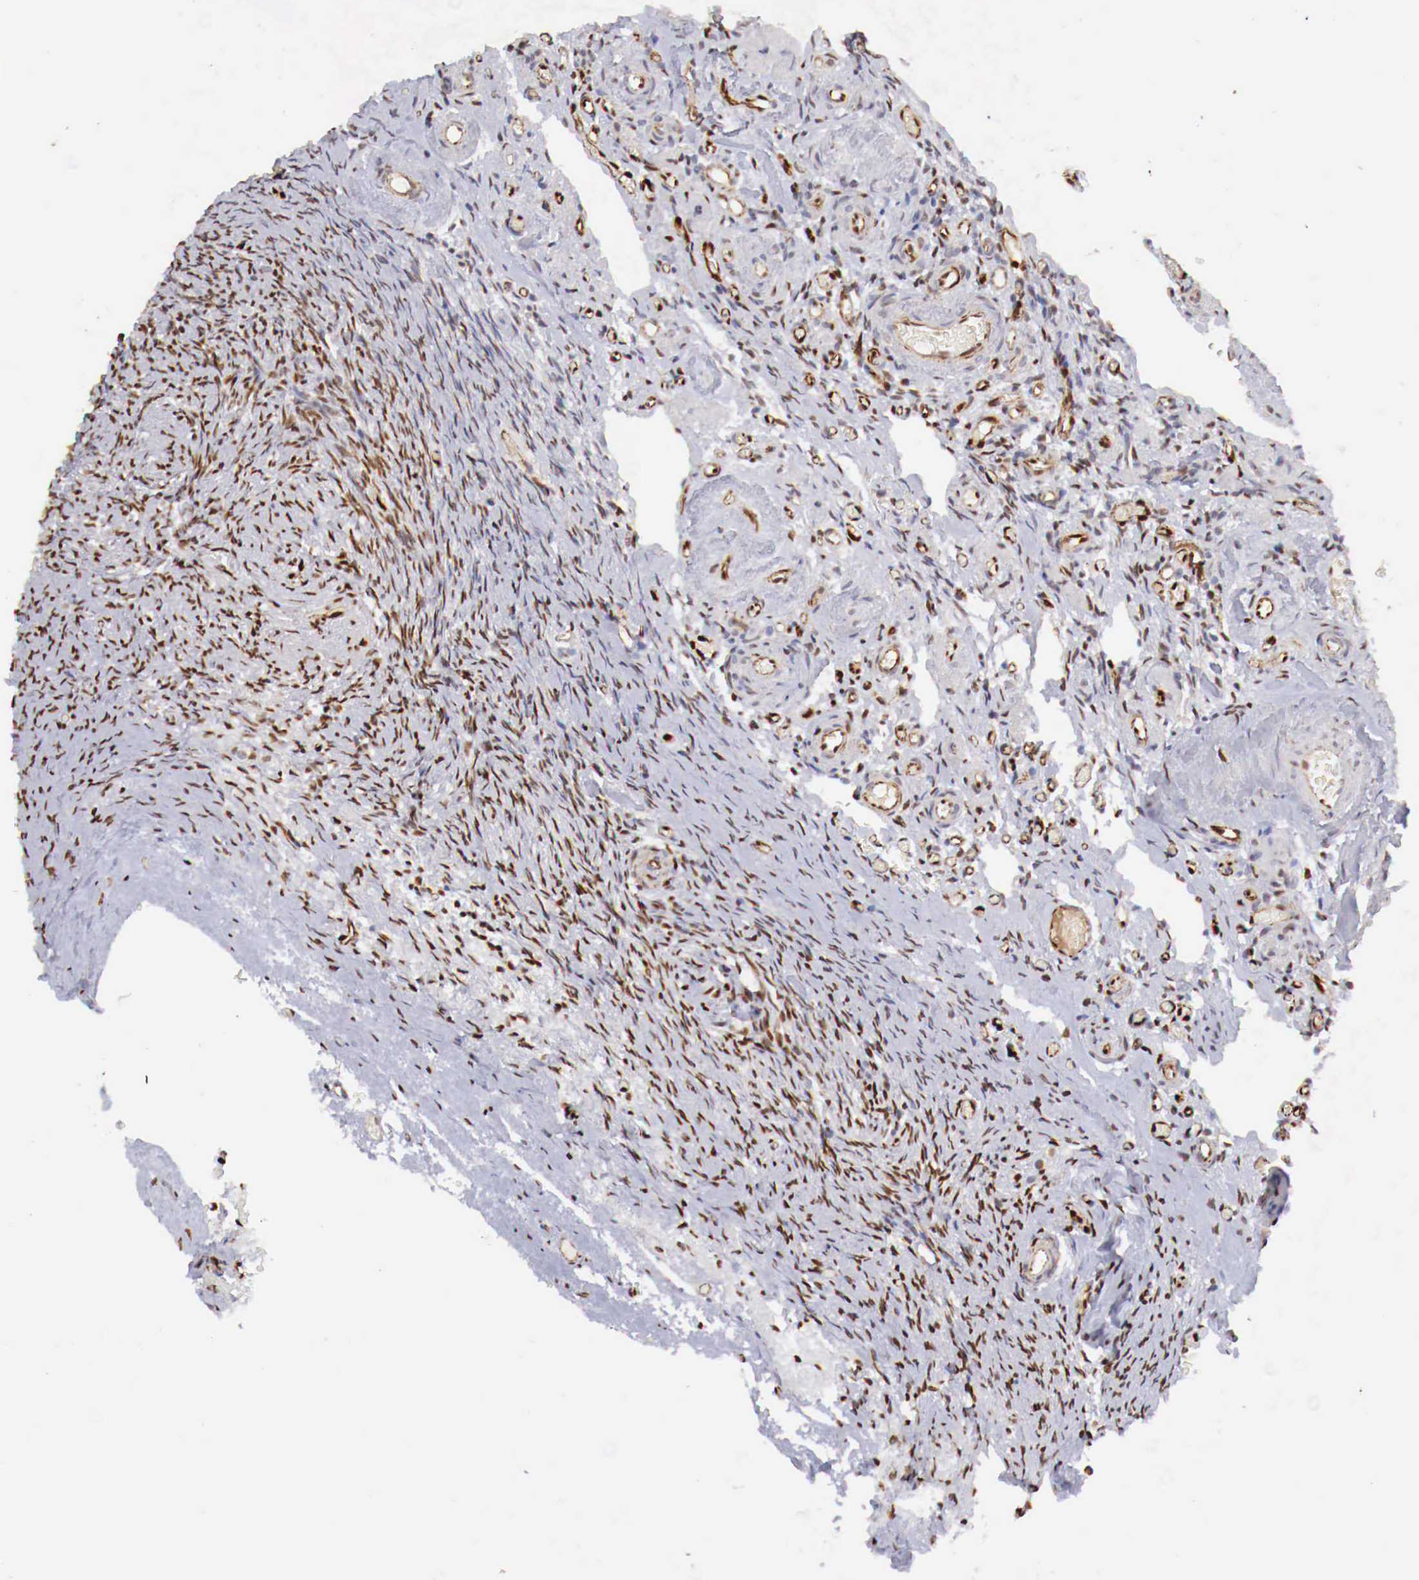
{"staining": {"intensity": "moderate", "quantity": "25%-75%", "location": "nuclear"}, "tissue": "ovary", "cell_type": "Ovarian stroma cells", "image_type": "normal", "snomed": [{"axis": "morphology", "description": "Normal tissue, NOS"}, {"axis": "topography", "description": "Ovary"}], "caption": "A high-resolution photomicrograph shows immunohistochemistry (IHC) staining of normal ovary, which shows moderate nuclear staining in about 25%-75% of ovarian stroma cells. The staining was performed using DAB, with brown indicating positive protein expression. Nuclei are stained blue with hematoxylin.", "gene": "WT1", "patient": {"sex": "female", "age": 78}}